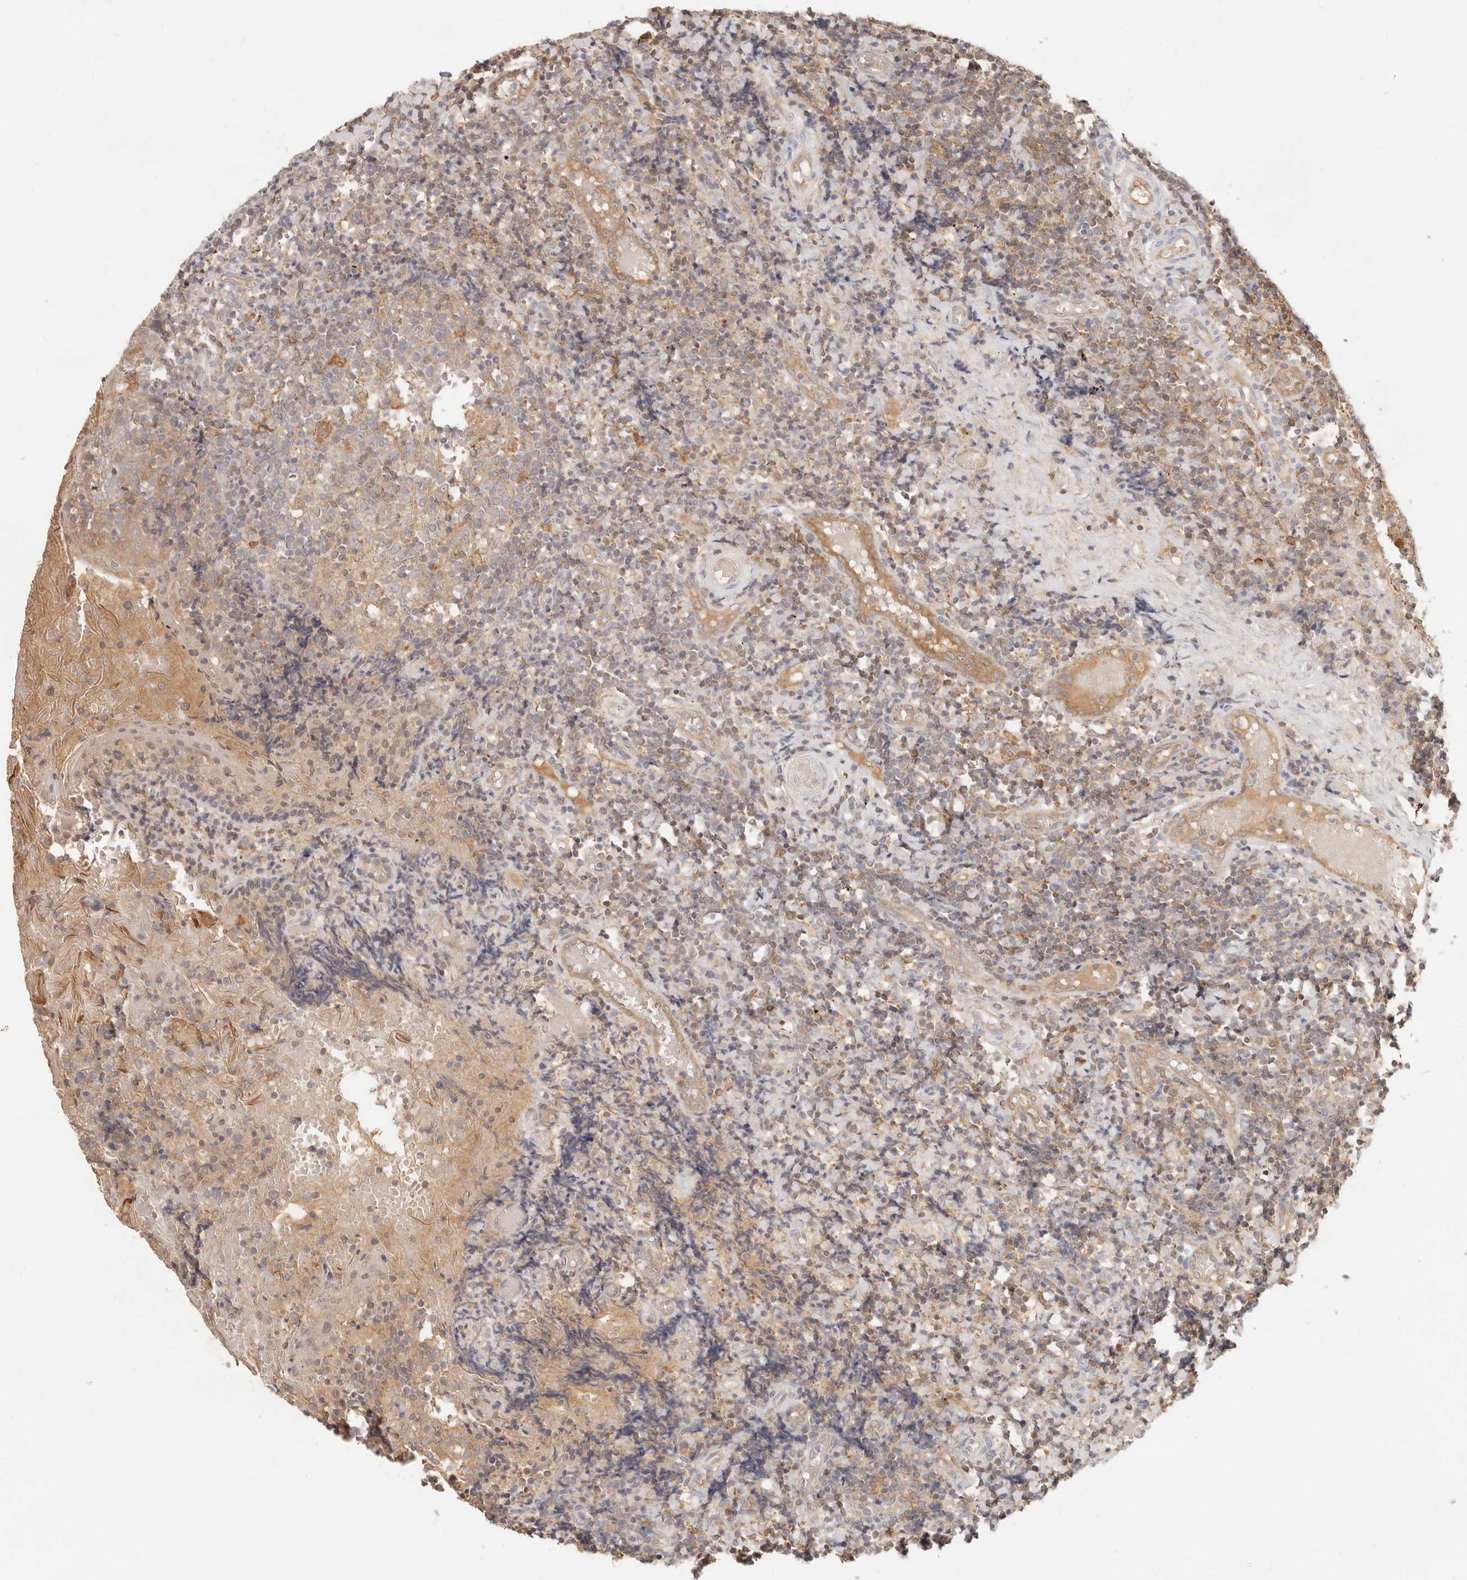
{"staining": {"intensity": "moderate", "quantity": "<25%", "location": "cytoplasmic/membranous"}, "tissue": "tonsil", "cell_type": "Germinal center cells", "image_type": "normal", "snomed": [{"axis": "morphology", "description": "Normal tissue, NOS"}, {"axis": "topography", "description": "Tonsil"}], "caption": "Immunohistochemical staining of benign human tonsil shows low levels of moderate cytoplasmic/membranous staining in about <25% of germinal center cells.", "gene": "NECAP2", "patient": {"sex": "female", "age": 19}}